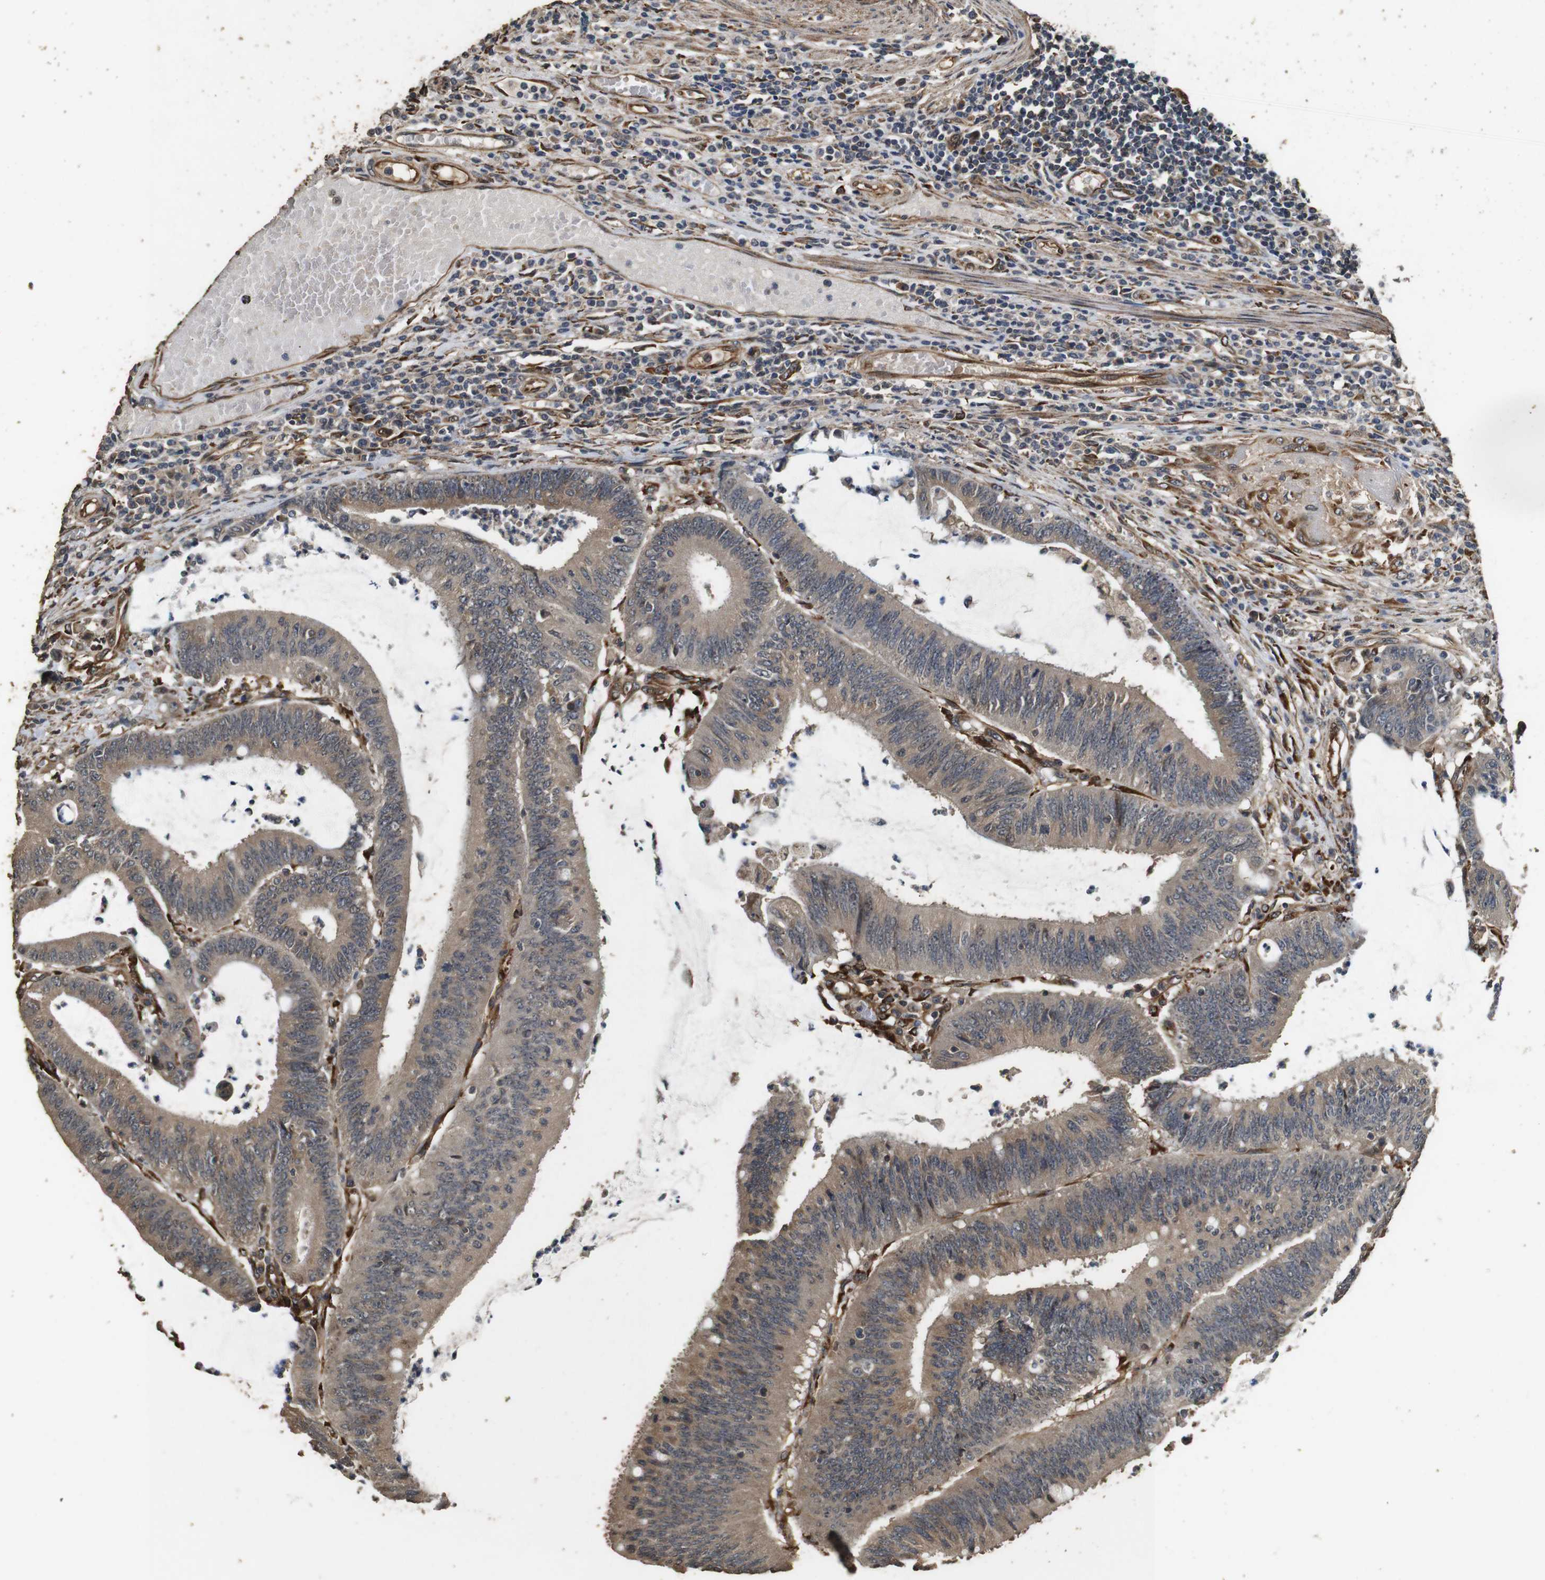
{"staining": {"intensity": "moderate", "quantity": ">75%", "location": "cytoplasmic/membranous"}, "tissue": "colorectal cancer", "cell_type": "Tumor cells", "image_type": "cancer", "snomed": [{"axis": "morphology", "description": "Adenocarcinoma, NOS"}, {"axis": "topography", "description": "Rectum"}], "caption": "About >75% of tumor cells in colorectal adenocarcinoma demonstrate moderate cytoplasmic/membranous protein expression as visualized by brown immunohistochemical staining.", "gene": "CNPY4", "patient": {"sex": "female", "age": 66}}